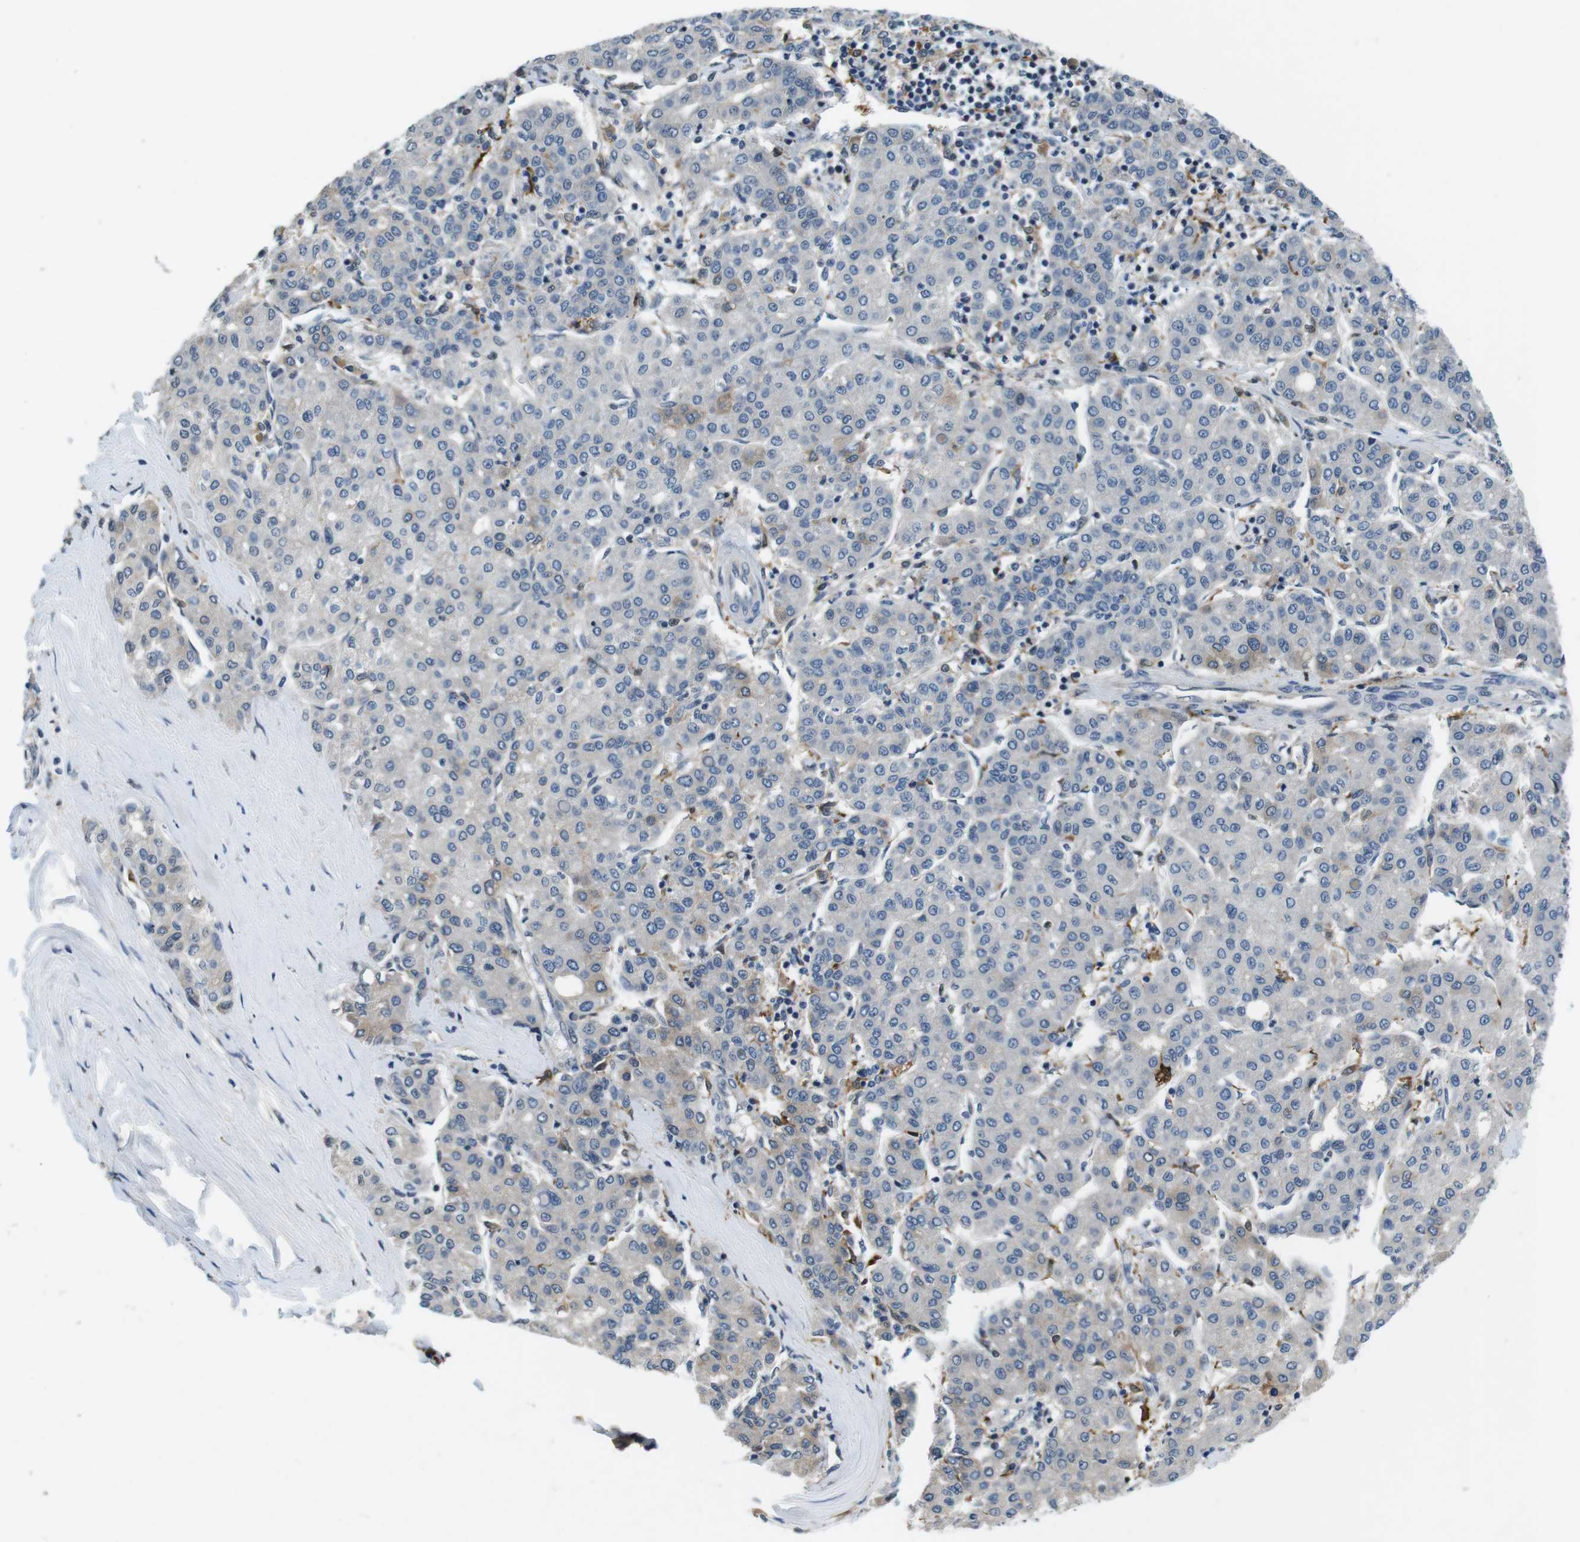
{"staining": {"intensity": "weak", "quantity": "<25%", "location": "cytoplasmic/membranous"}, "tissue": "liver cancer", "cell_type": "Tumor cells", "image_type": "cancer", "snomed": [{"axis": "morphology", "description": "Carcinoma, Hepatocellular, NOS"}, {"axis": "topography", "description": "Liver"}], "caption": "Immunohistochemistry of human liver cancer (hepatocellular carcinoma) demonstrates no positivity in tumor cells.", "gene": "CD163L1", "patient": {"sex": "male", "age": 65}}